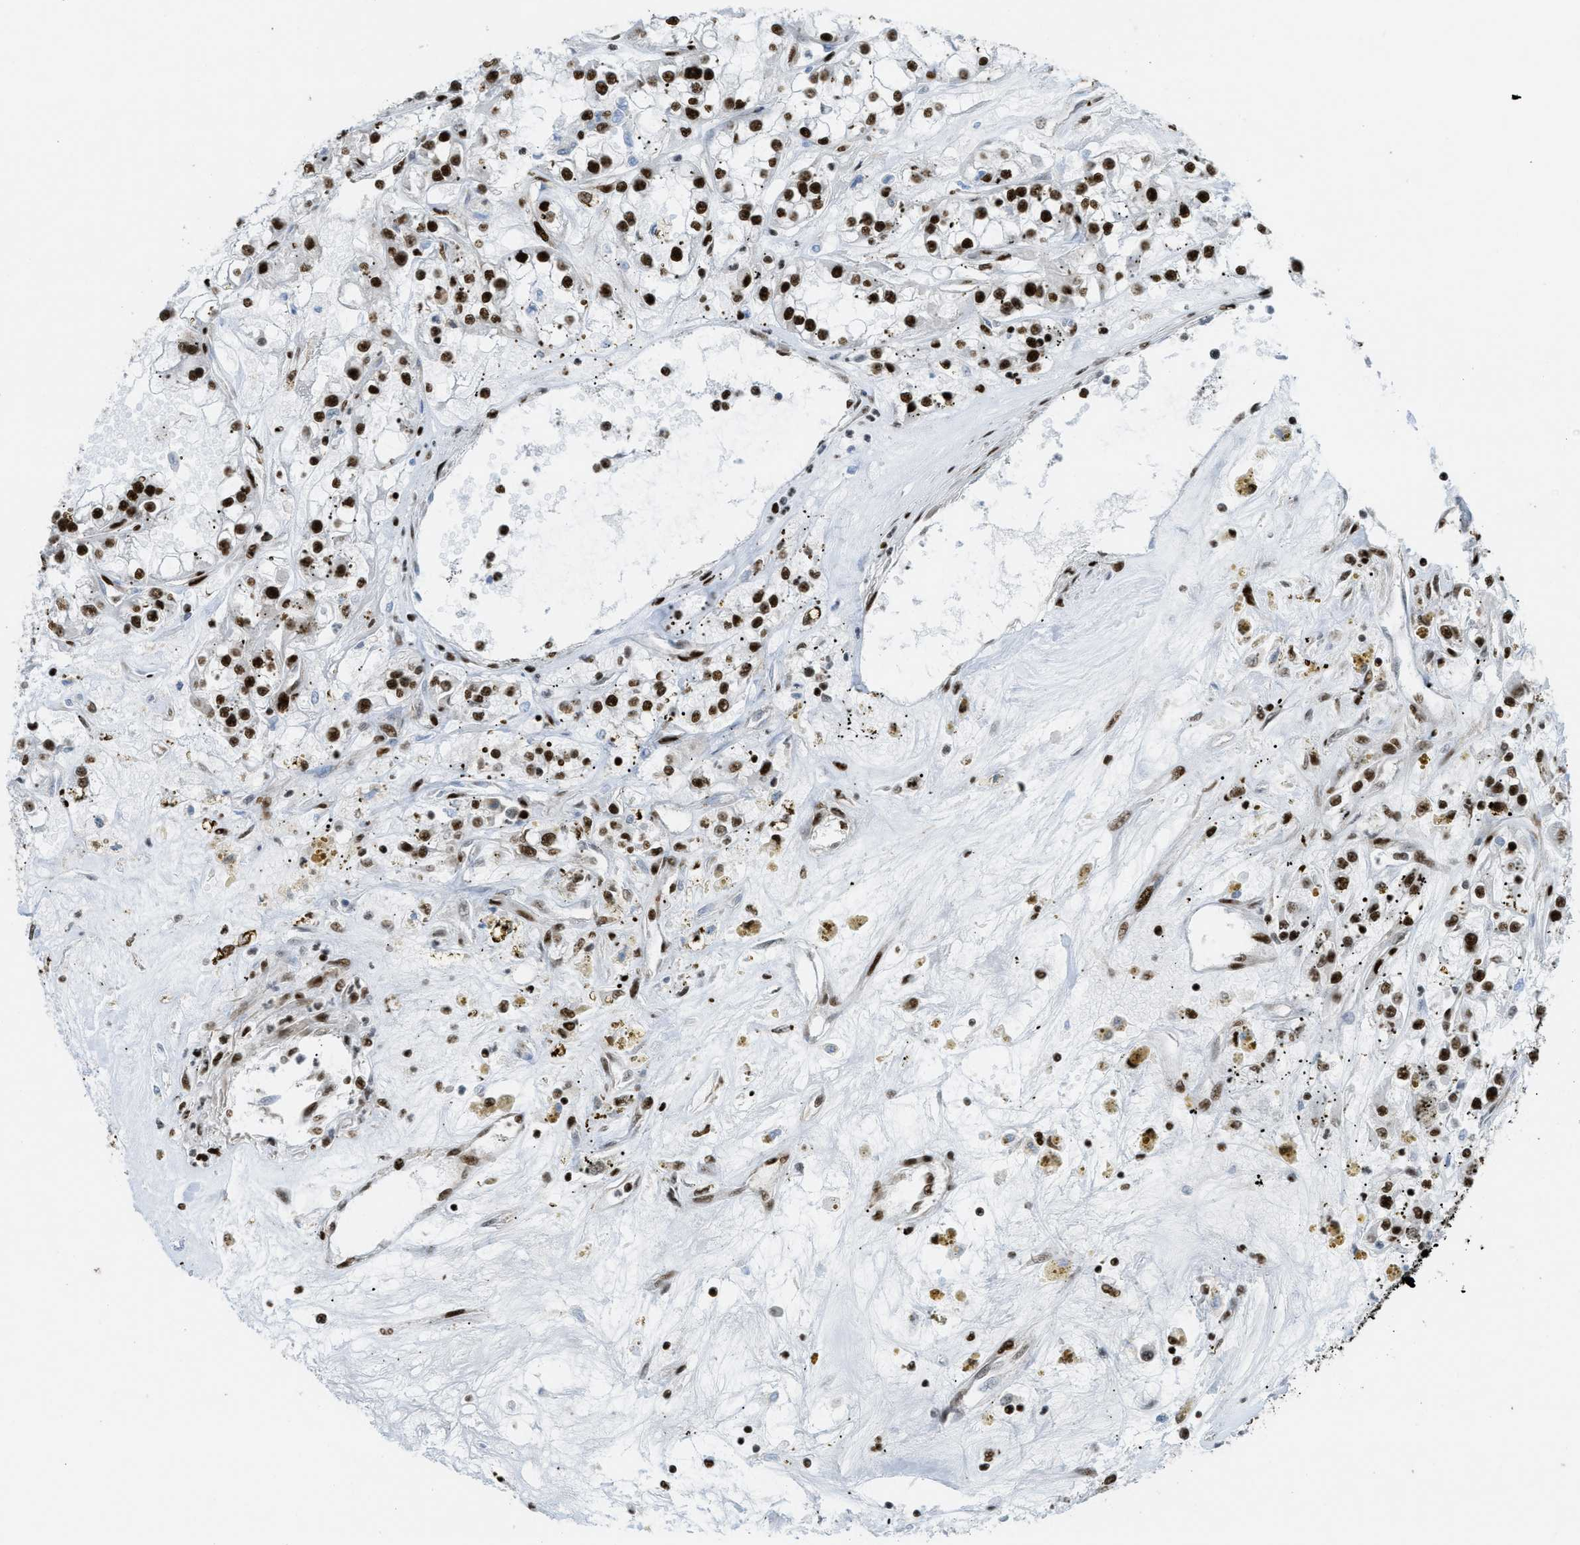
{"staining": {"intensity": "strong", "quantity": ">75%", "location": "nuclear"}, "tissue": "renal cancer", "cell_type": "Tumor cells", "image_type": "cancer", "snomed": [{"axis": "morphology", "description": "Adenocarcinoma, NOS"}, {"axis": "topography", "description": "Kidney"}], "caption": "Renal cancer stained for a protein (brown) exhibits strong nuclear positive staining in about >75% of tumor cells.", "gene": "ZNF207", "patient": {"sex": "female", "age": 52}}